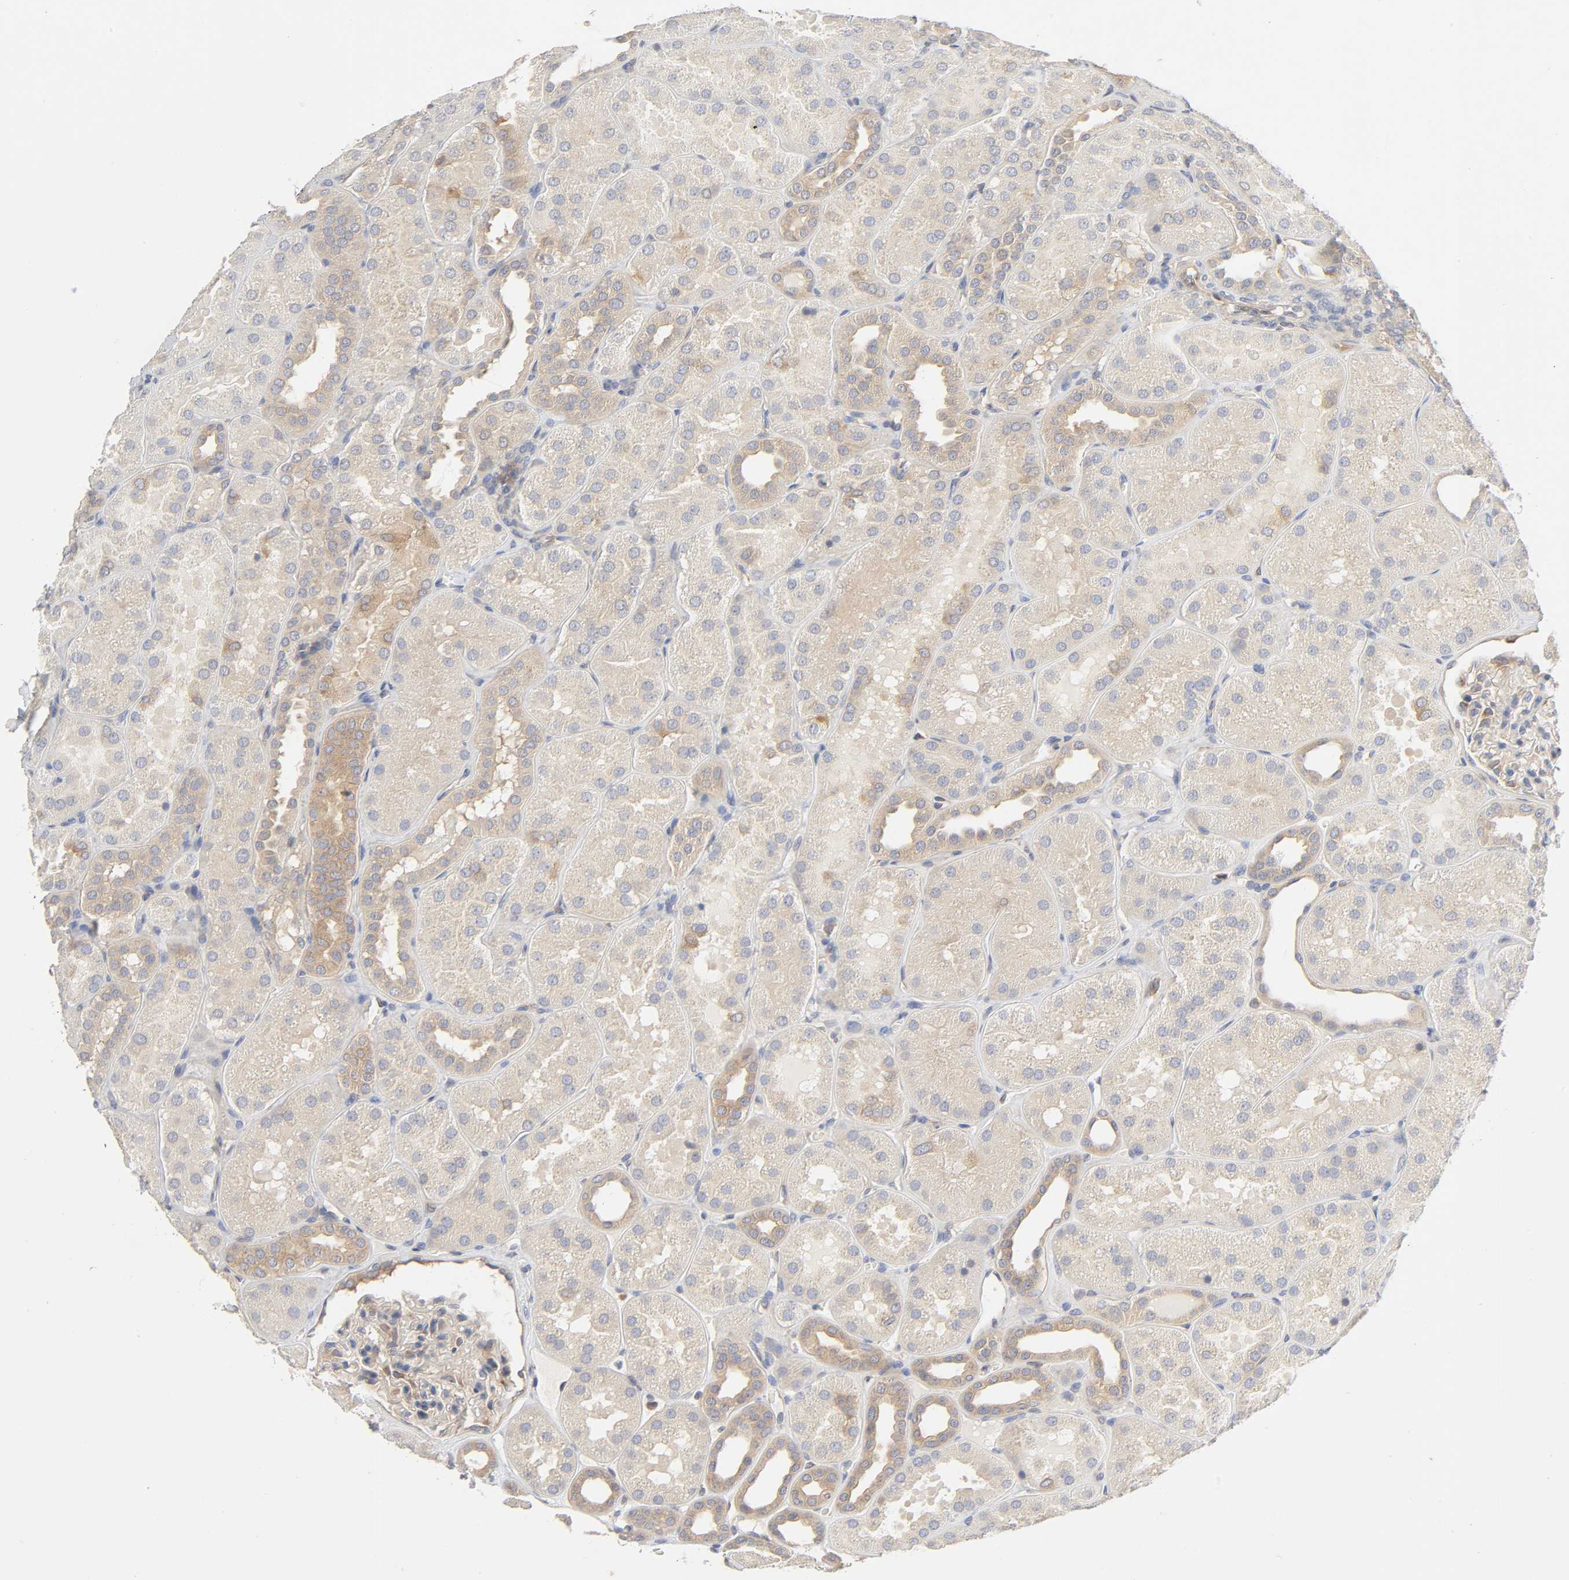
{"staining": {"intensity": "negative", "quantity": "none", "location": "none"}, "tissue": "kidney", "cell_type": "Cells in glomeruli", "image_type": "normal", "snomed": [{"axis": "morphology", "description": "Normal tissue, NOS"}, {"axis": "topography", "description": "Kidney"}], "caption": "Immunohistochemistry (IHC) micrograph of benign human kidney stained for a protein (brown), which shows no positivity in cells in glomeruli.", "gene": "IQCJ", "patient": {"sex": "male", "age": 28}}